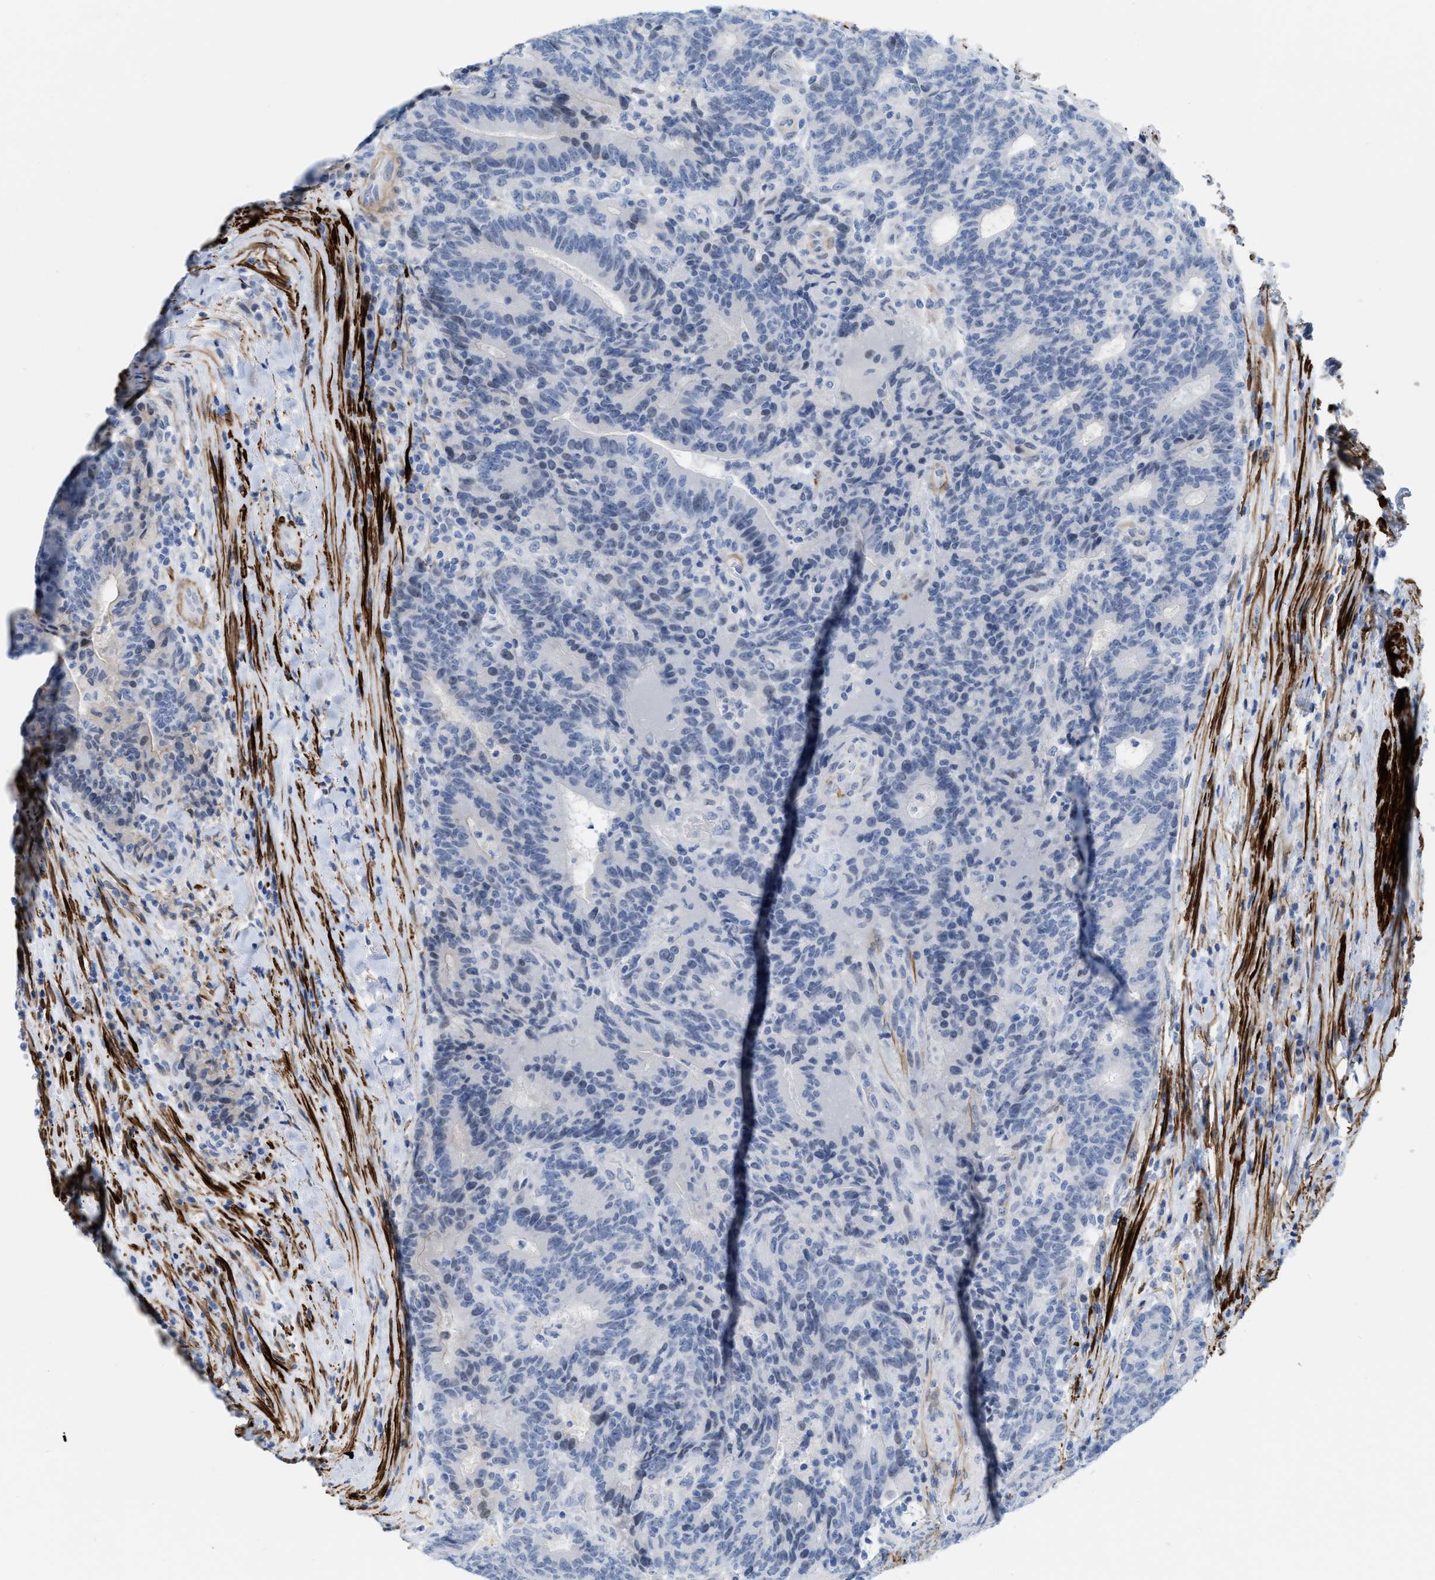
{"staining": {"intensity": "negative", "quantity": "none", "location": "none"}, "tissue": "colorectal cancer", "cell_type": "Tumor cells", "image_type": "cancer", "snomed": [{"axis": "morphology", "description": "Normal tissue, NOS"}, {"axis": "morphology", "description": "Adenocarcinoma, NOS"}, {"axis": "topography", "description": "Colon"}], "caption": "The micrograph displays no significant staining in tumor cells of adenocarcinoma (colorectal).", "gene": "TAGLN", "patient": {"sex": "female", "age": 75}}